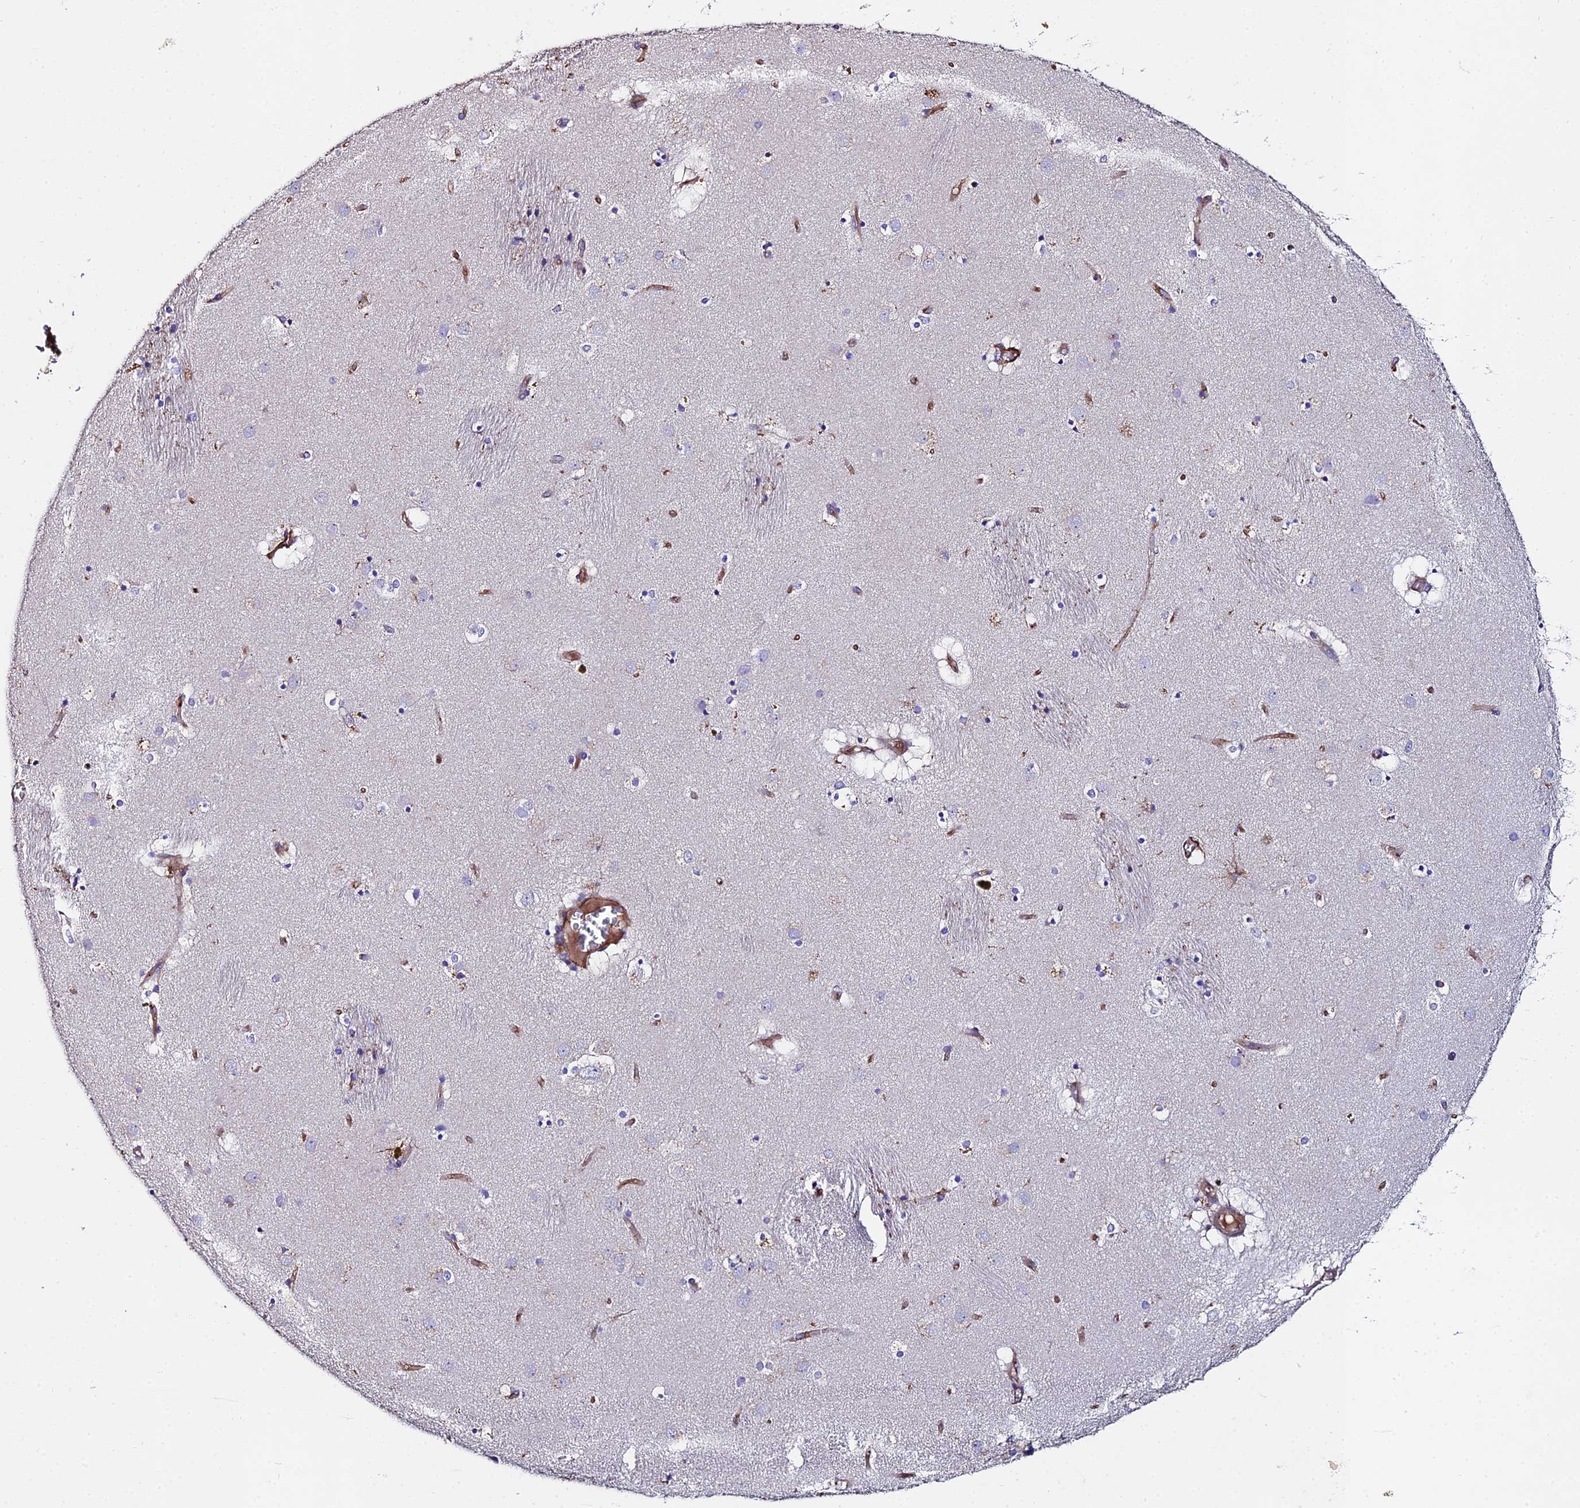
{"staining": {"intensity": "negative", "quantity": "none", "location": "none"}, "tissue": "caudate", "cell_type": "Glial cells", "image_type": "normal", "snomed": [{"axis": "morphology", "description": "Normal tissue, NOS"}, {"axis": "topography", "description": "Lateral ventricle wall"}], "caption": "A high-resolution image shows immunohistochemistry (IHC) staining of unremarkable caudate, which exhibits no significant positivity in glial cells.", "gene": "C6", "patient": {"sex": "male", "age": 70}}